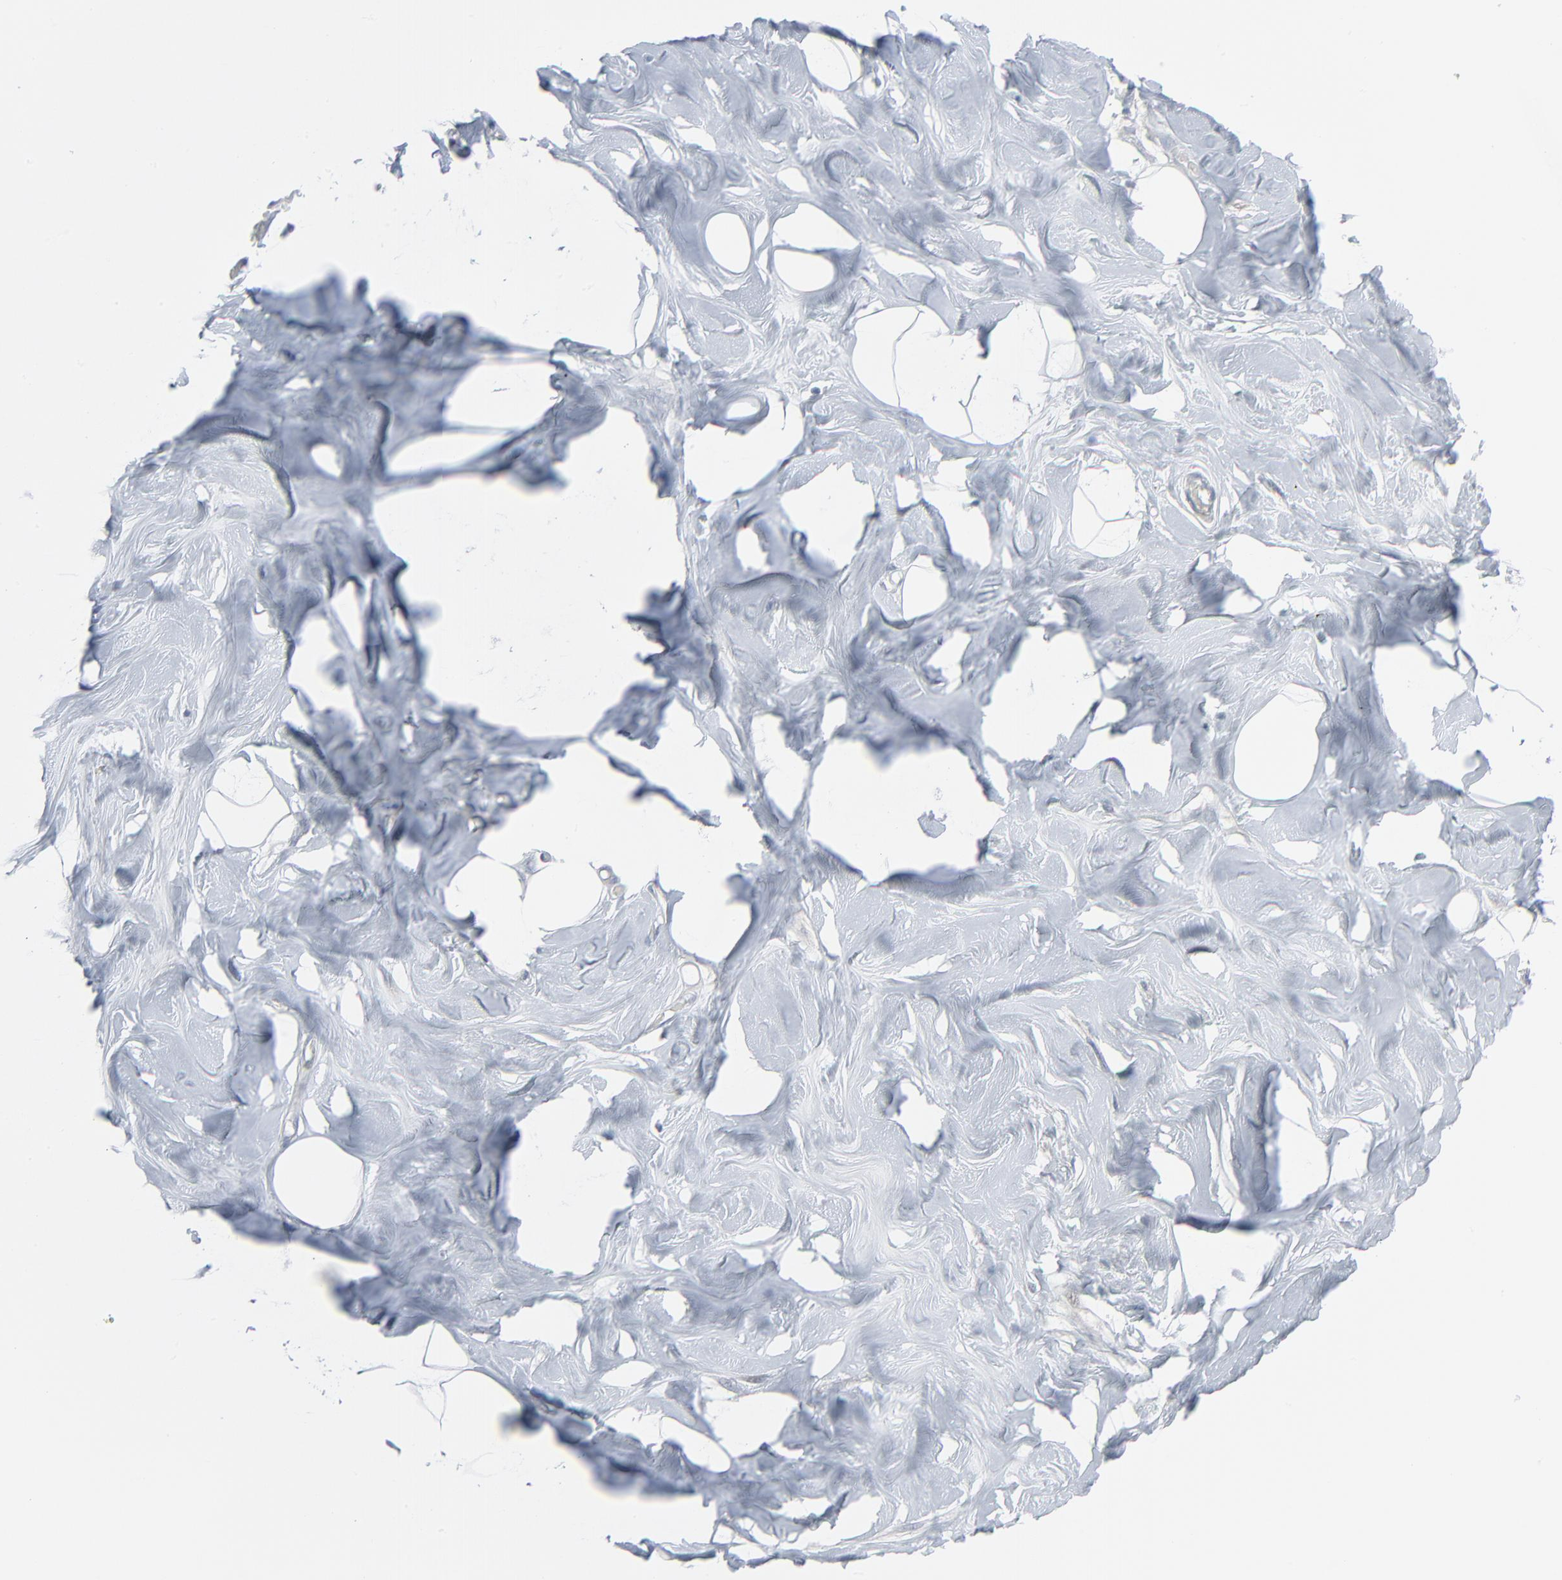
{"staining": {"intensity": "negative", "quantity": "none", "location": "none"}, "tissue": "breast", "cell_type": "Adipocytes", "image_type": "normal", "snomed": [{"axis": "morphology", "description": "Normal tissue, NOS"}, {"axis": "topography", "description": "Breast"}, {"axis": "topography", "description": "Soft tissue"}], "caption": "The immunohistochemistry (IHC) image has no significant expression in adipocytes of breast. The staining is performed using DAB brown chromogen with nuclei counter-stained in using hematoxylin.", "gene": "NEUROD1", "patient": {"sex": "female", "age": 25}}